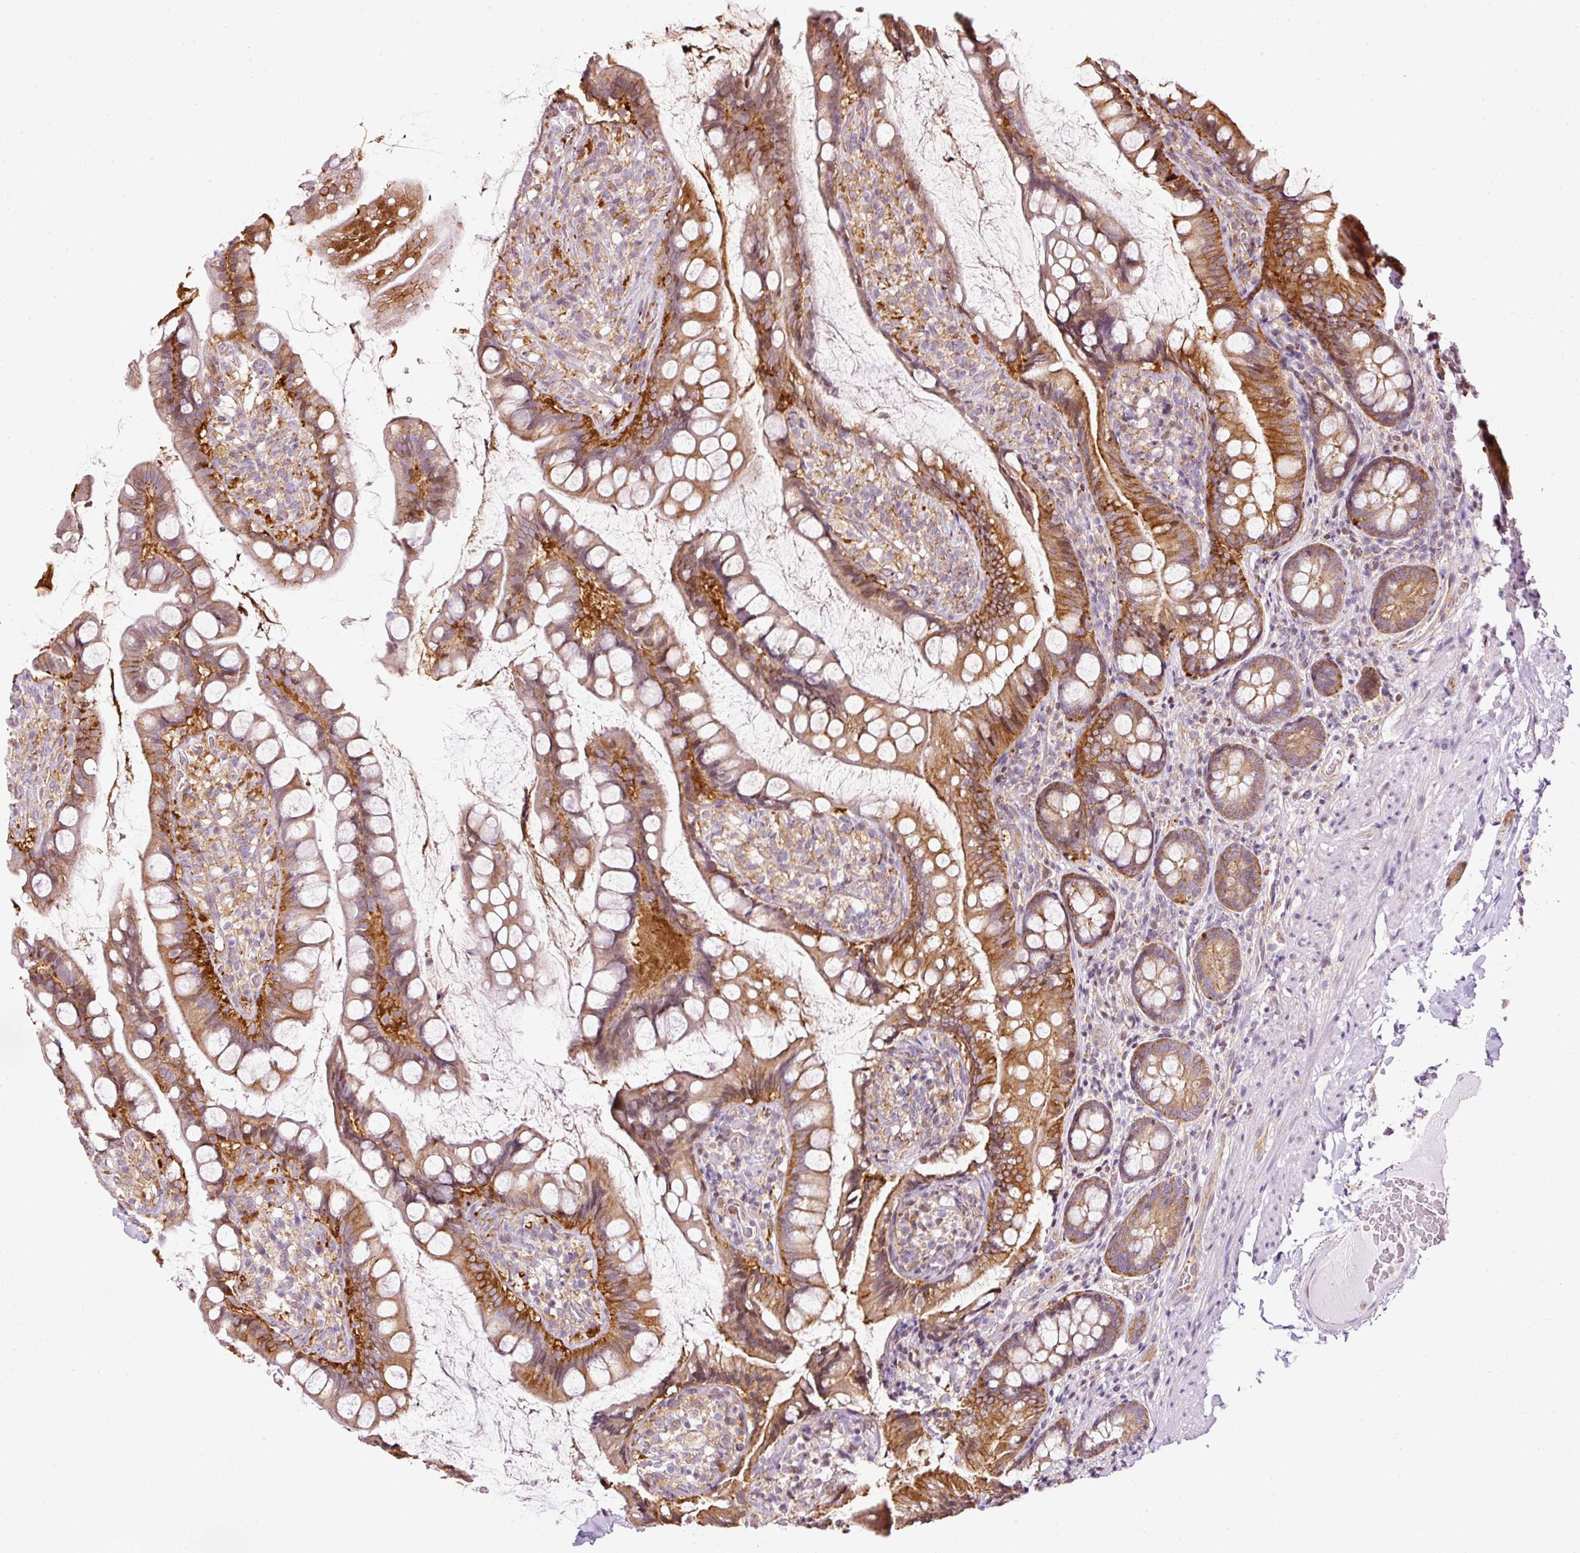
{"staining": {"intensity": "moderate", "quantity": ">75%", "location": "cytoplasmic/membranous"}, "tissue": "small intestine", "cell_type": "Glandular cells", "image_type": "normal", "snomed": [{"axis": "morphology", "description": "Normal tissue, NOS"}, {"axis": "topography", "description": "Small intestine"}], "caption": "IHC of benign human small intestine reveals medium levels of moderate cytoplasmic/membranous expression in about >75% of glandular cells.", "gene": "SCNM1", "patient": {"sex": "male", "age": 70}}